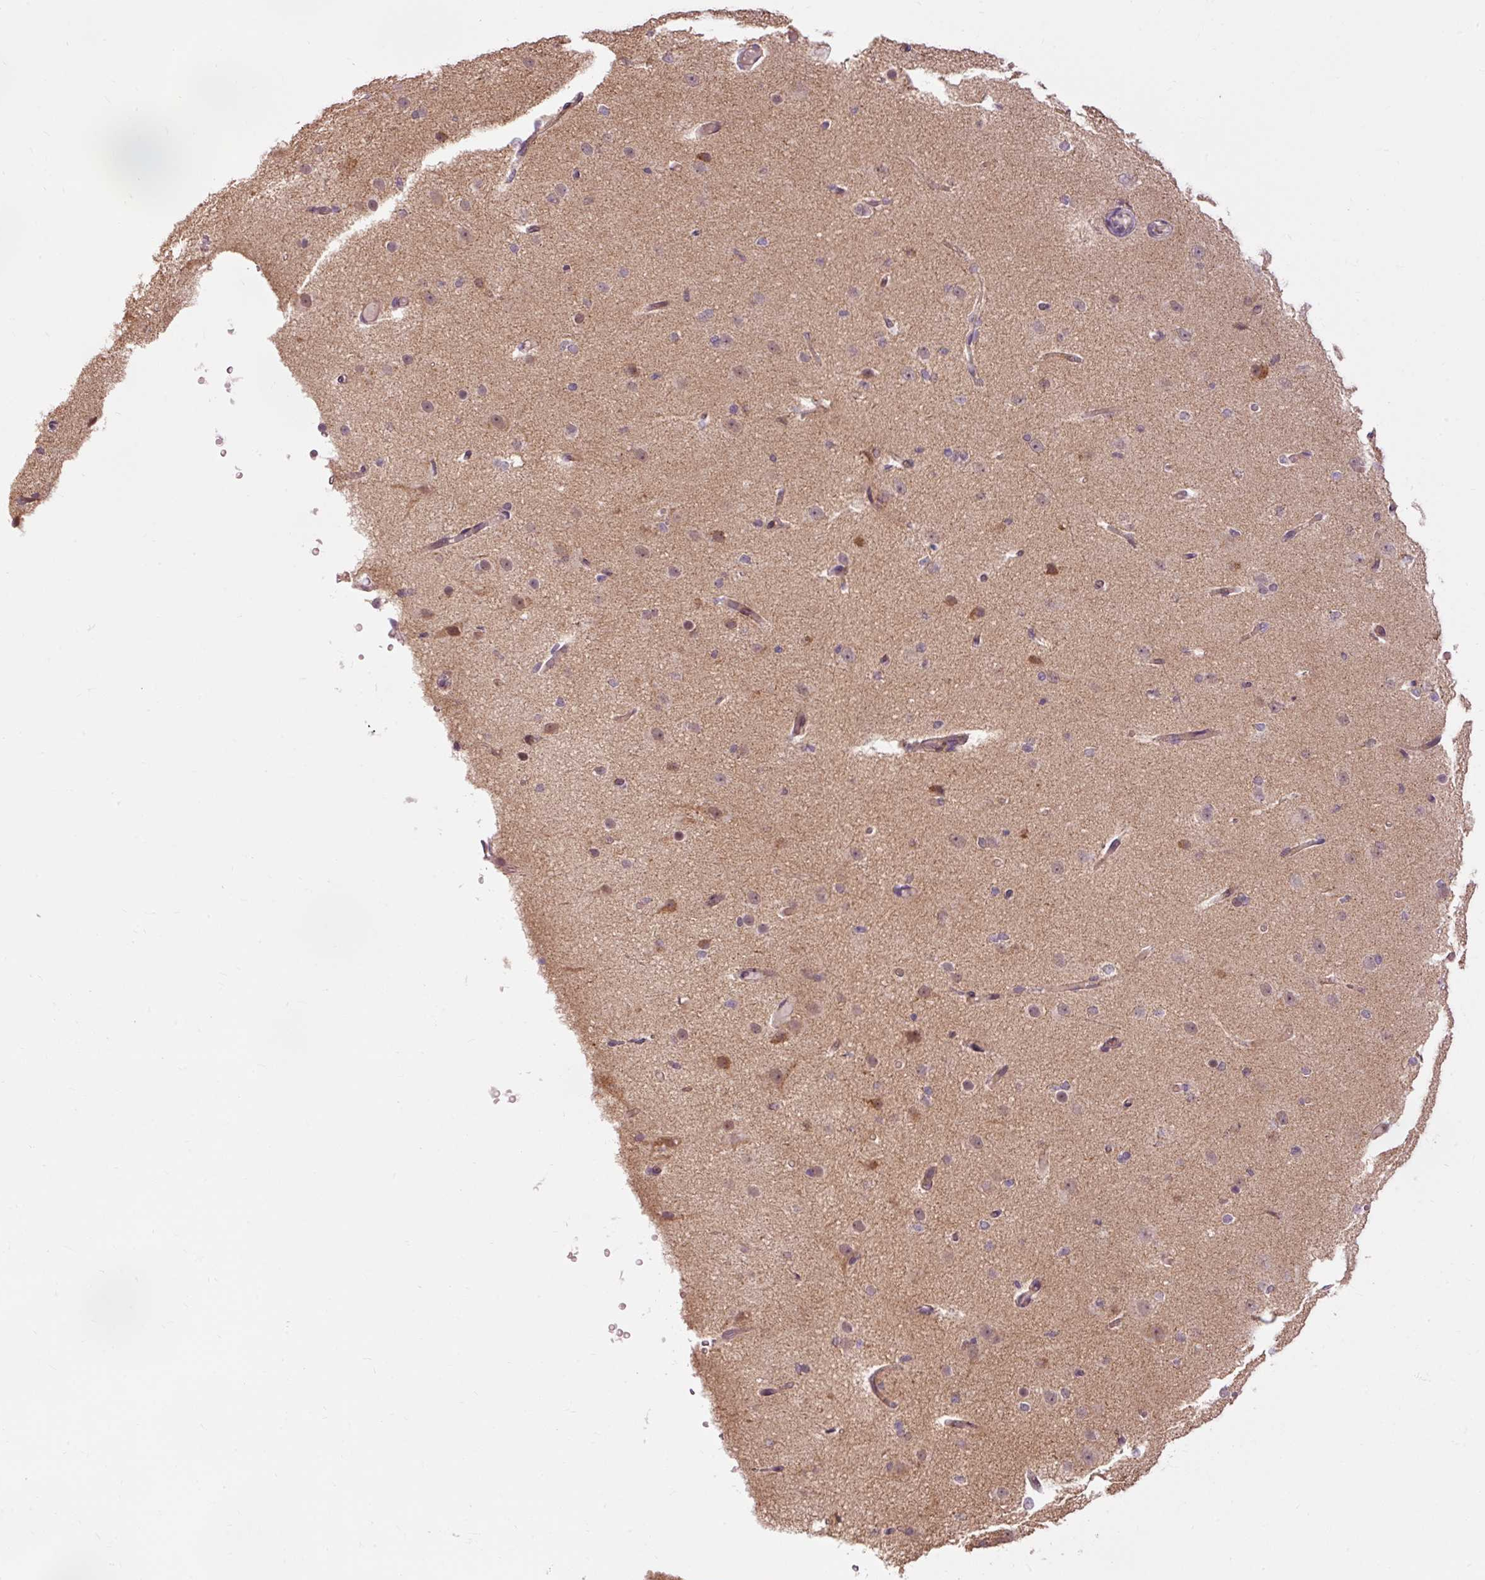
{"staining": {"intensity": "weak", "quantity": ">75%", "location": "cytoplasmic/membranous"}, "tissue": "cerebral cortex", "cell_type": "Endothelial cells", "image_type": "normal", "snomed": [{"axis": "morphology", "description": "Normal tissue, NOS"}, {"axis": "morphology", "description": "Inflammation, NOS"}, {"axis": "topography", "description": "Cerebral cortex"}], "caption": "Immunohistochemistry photomicrograph of unremarkable cerebral cortex: cerebral cortex stained using IHC reveals low levels of weak protein expression localized specifically in the cytoplasmic/membranous of endothelial cells, appearing as a cytoplasmic/membranous brown color.", "gene": "PRDX5", "patient": {"sex": "male", "age": 6}}